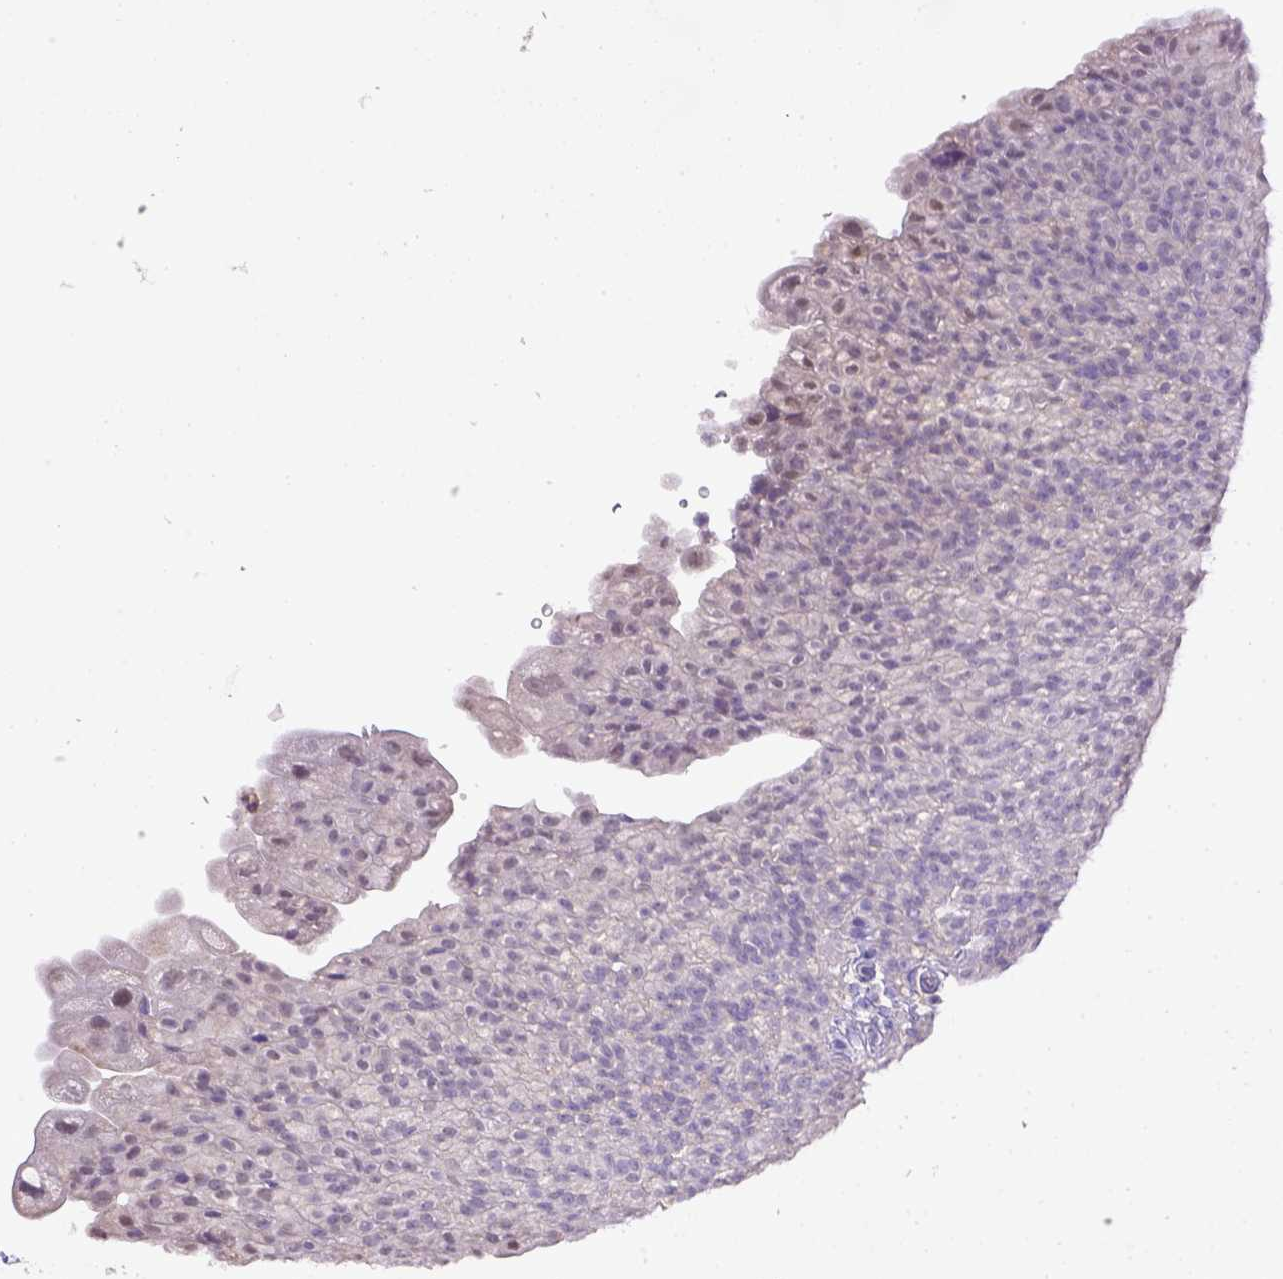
{"staining": {"intensity": "negative", "quantity": "none", "location": "none"}, "tissue": "urinary bladder", "cell_type": "Urothelial cells", "image_type": "normal", "snomed": [{"axis": "morphology", "description": "Normal tissue, NOS"}, {"axis": "topography", "description": "Urinary bladder"}, {"axis": "topography", "description": "Prostate"}], "caption": "This is an IHC photomicrograph of benign human urinary bladder. There is no staining in urothelial cells.", "gene": "CD40", "patient": {"sex": "male", "age": 76}}